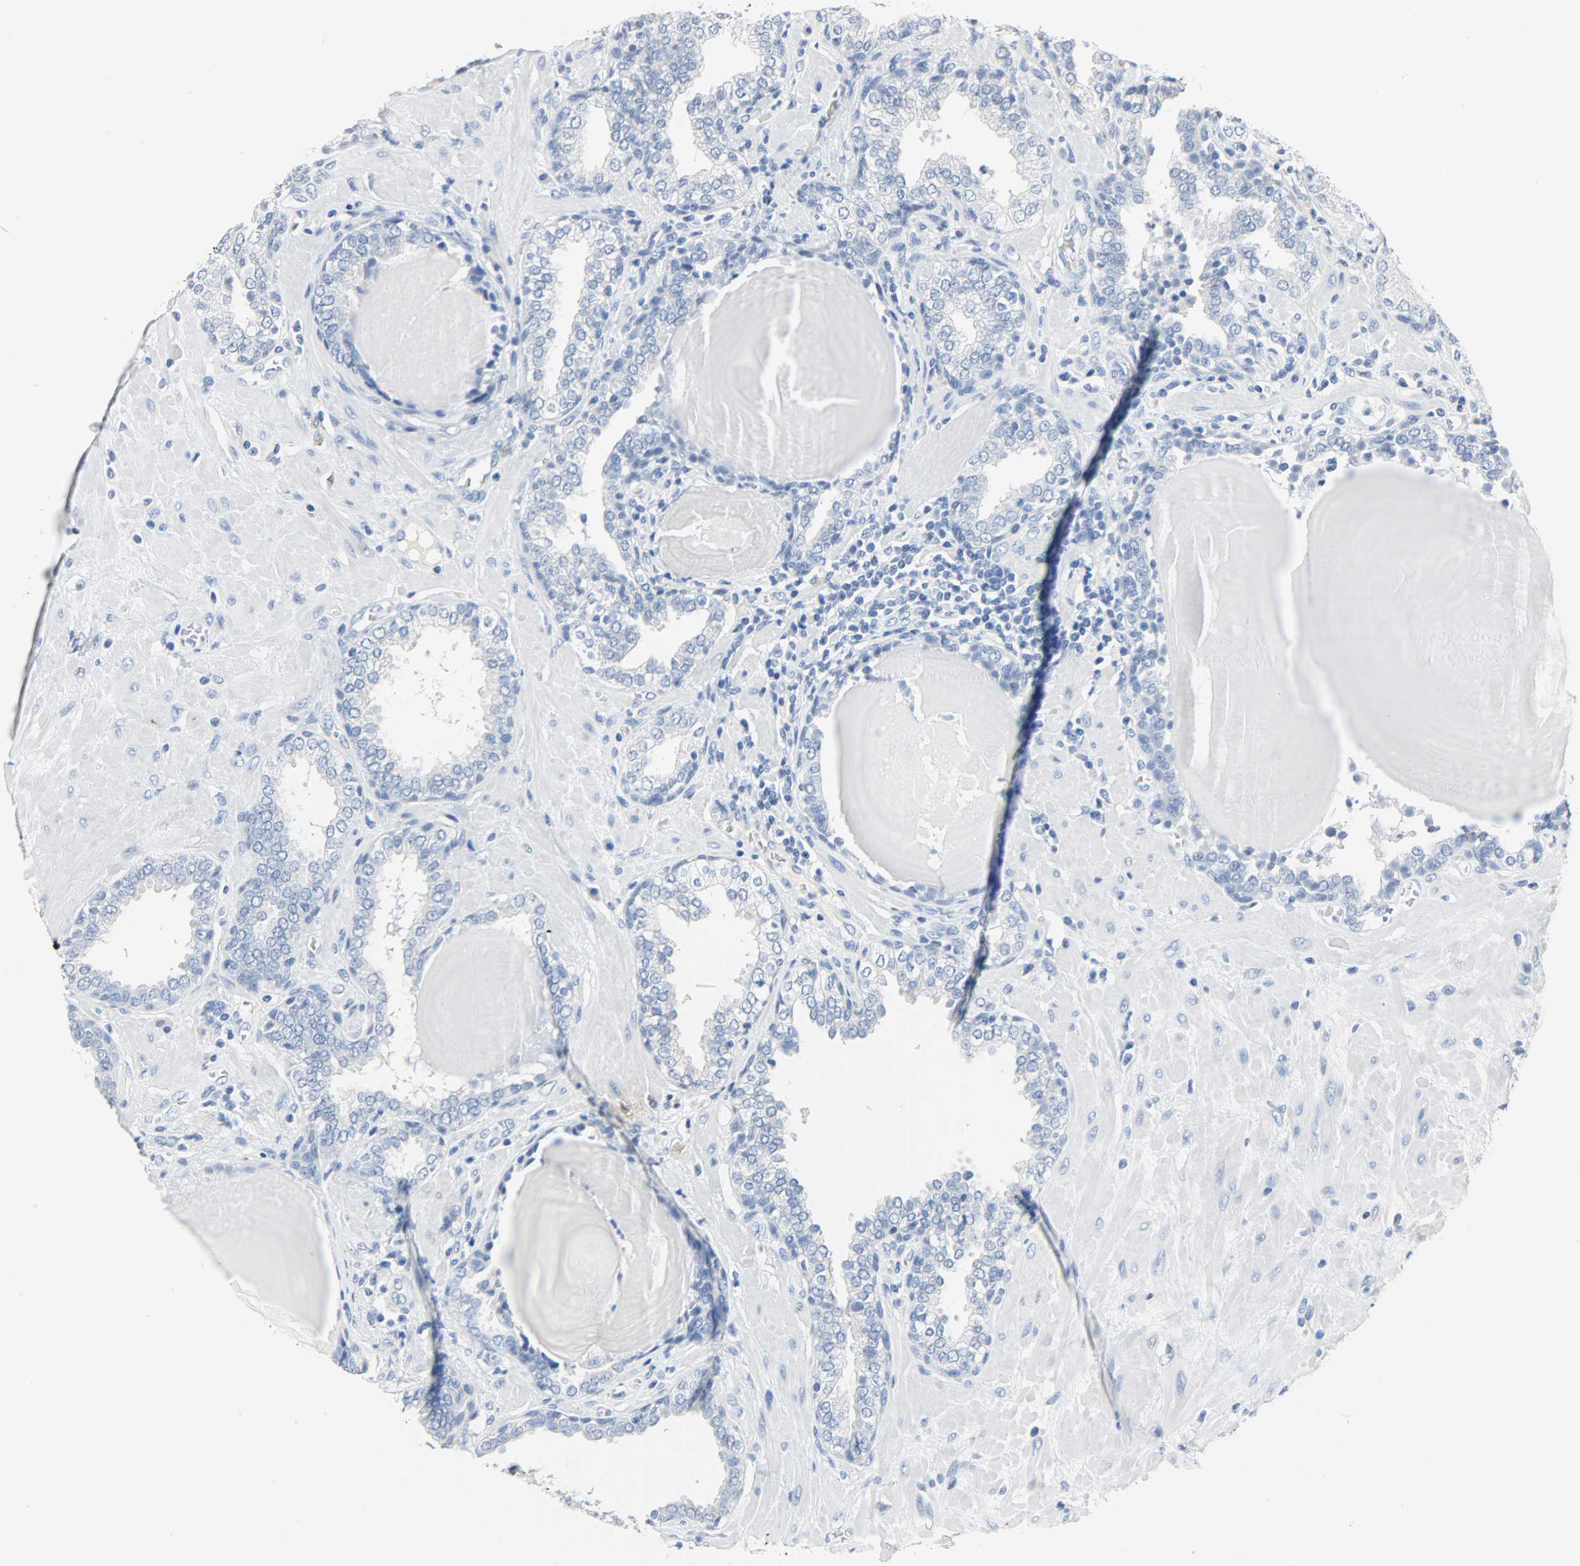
{"staining": {"intensity": "negative", "quantity": "none", "location": "none"}, "tissue": "prostate", "cell_type": "Glandular cells", "image_type": "normal", "snomed": [{"axis": "morphology", "description": "Normal tissue, NOS"}, {"axis": "topography", "description": "Prostate"}], "caption": "A high-resolution image shows immunohistochemistry staining of normal prostate, which shows no significant expression in glandular cells.", "gene": "CA3", "patient": {"sex": "male", "age": 51}}